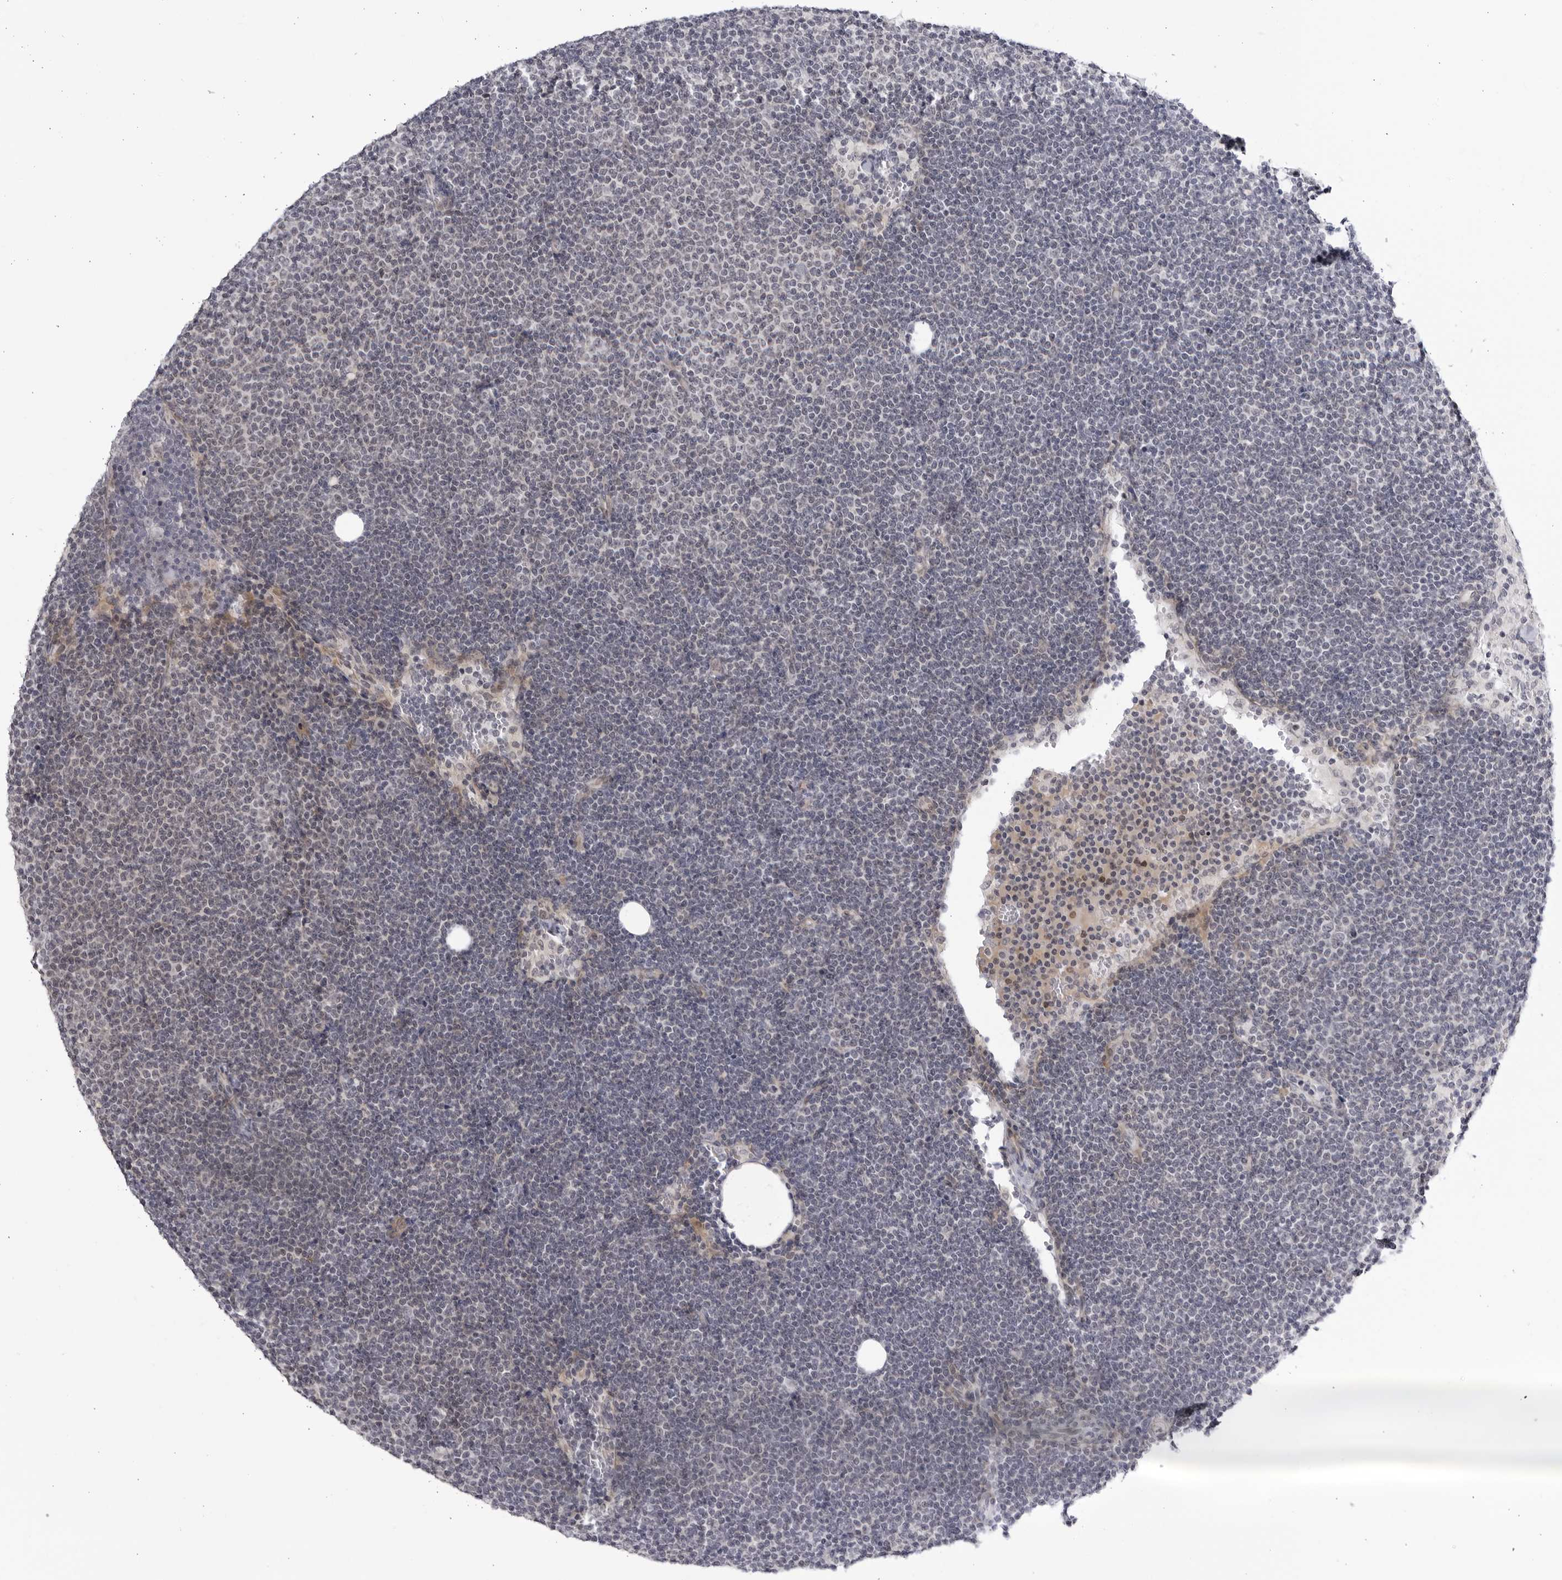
{"staining": {"intensity": "negative", "quantity": "none", "location": "none"}, "tissue": "lymphoma", "cell_type": "Tumor cells", "image_type": "cancer", "snomed": [{"axis": "morphology", "description": "Malignant lymphoma, non-Hodgkin's type, Low grade"}, {"axis": "topography", "description": "Lymph node"}], "caption": "An IHC micrograph of malignant lymphoma, non-Hodgkin's type (low-grade) is shown. There is no staining in tumor cells of malignant lymphoma, non-Hodgkin's type (low-grade). Brightfield microscopy of immunohistochemistry (IHC) stained with DAB (3,3'-diaminobenzidine) (brown) and hematoxylin (blue), captured at high magnification.", "gene": "CNBD1", "patient": {"sex": "female", "age": 53}}